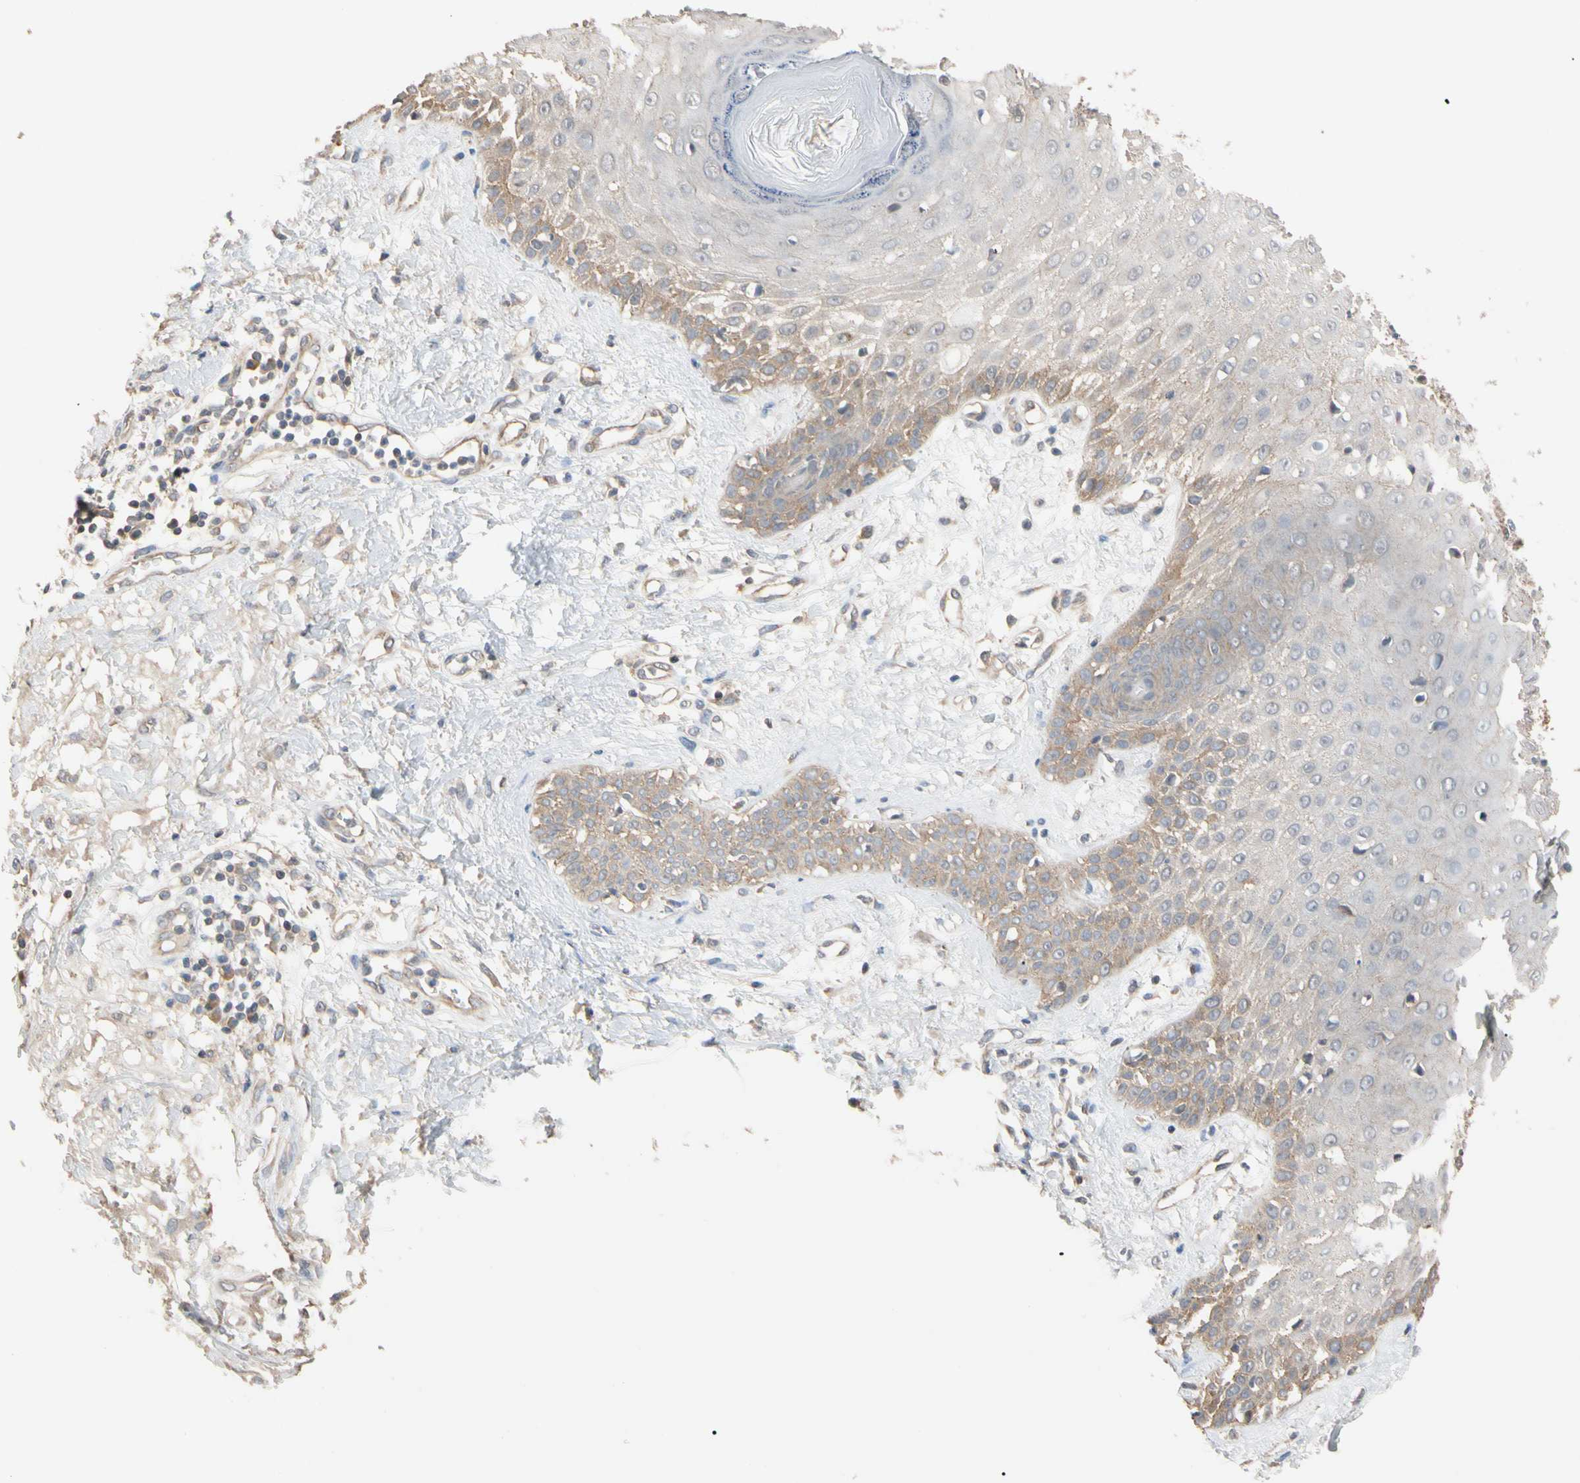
{"staining": {"intensity": "moderate", "quantity": ">75%", "location": "cytoplasmic/membranous"}, "tissue": "skin cancer", "cell_type": "Tumor cells", "image_type": "cancer", "snomed": [{"axis": "morphology", "description": "Squamous cell carcinoma, NOS"}, {"axis": "topography", "description": "Skin"}], "caption": "Protein staining by IHC shows moderate cytoplasmic/membranous expression in approximately >75% of tumor cells in skin cancer (squamous cell carcinoma).", "gene": "DPP8", "patient": {"sex": "female", "age": 78}}